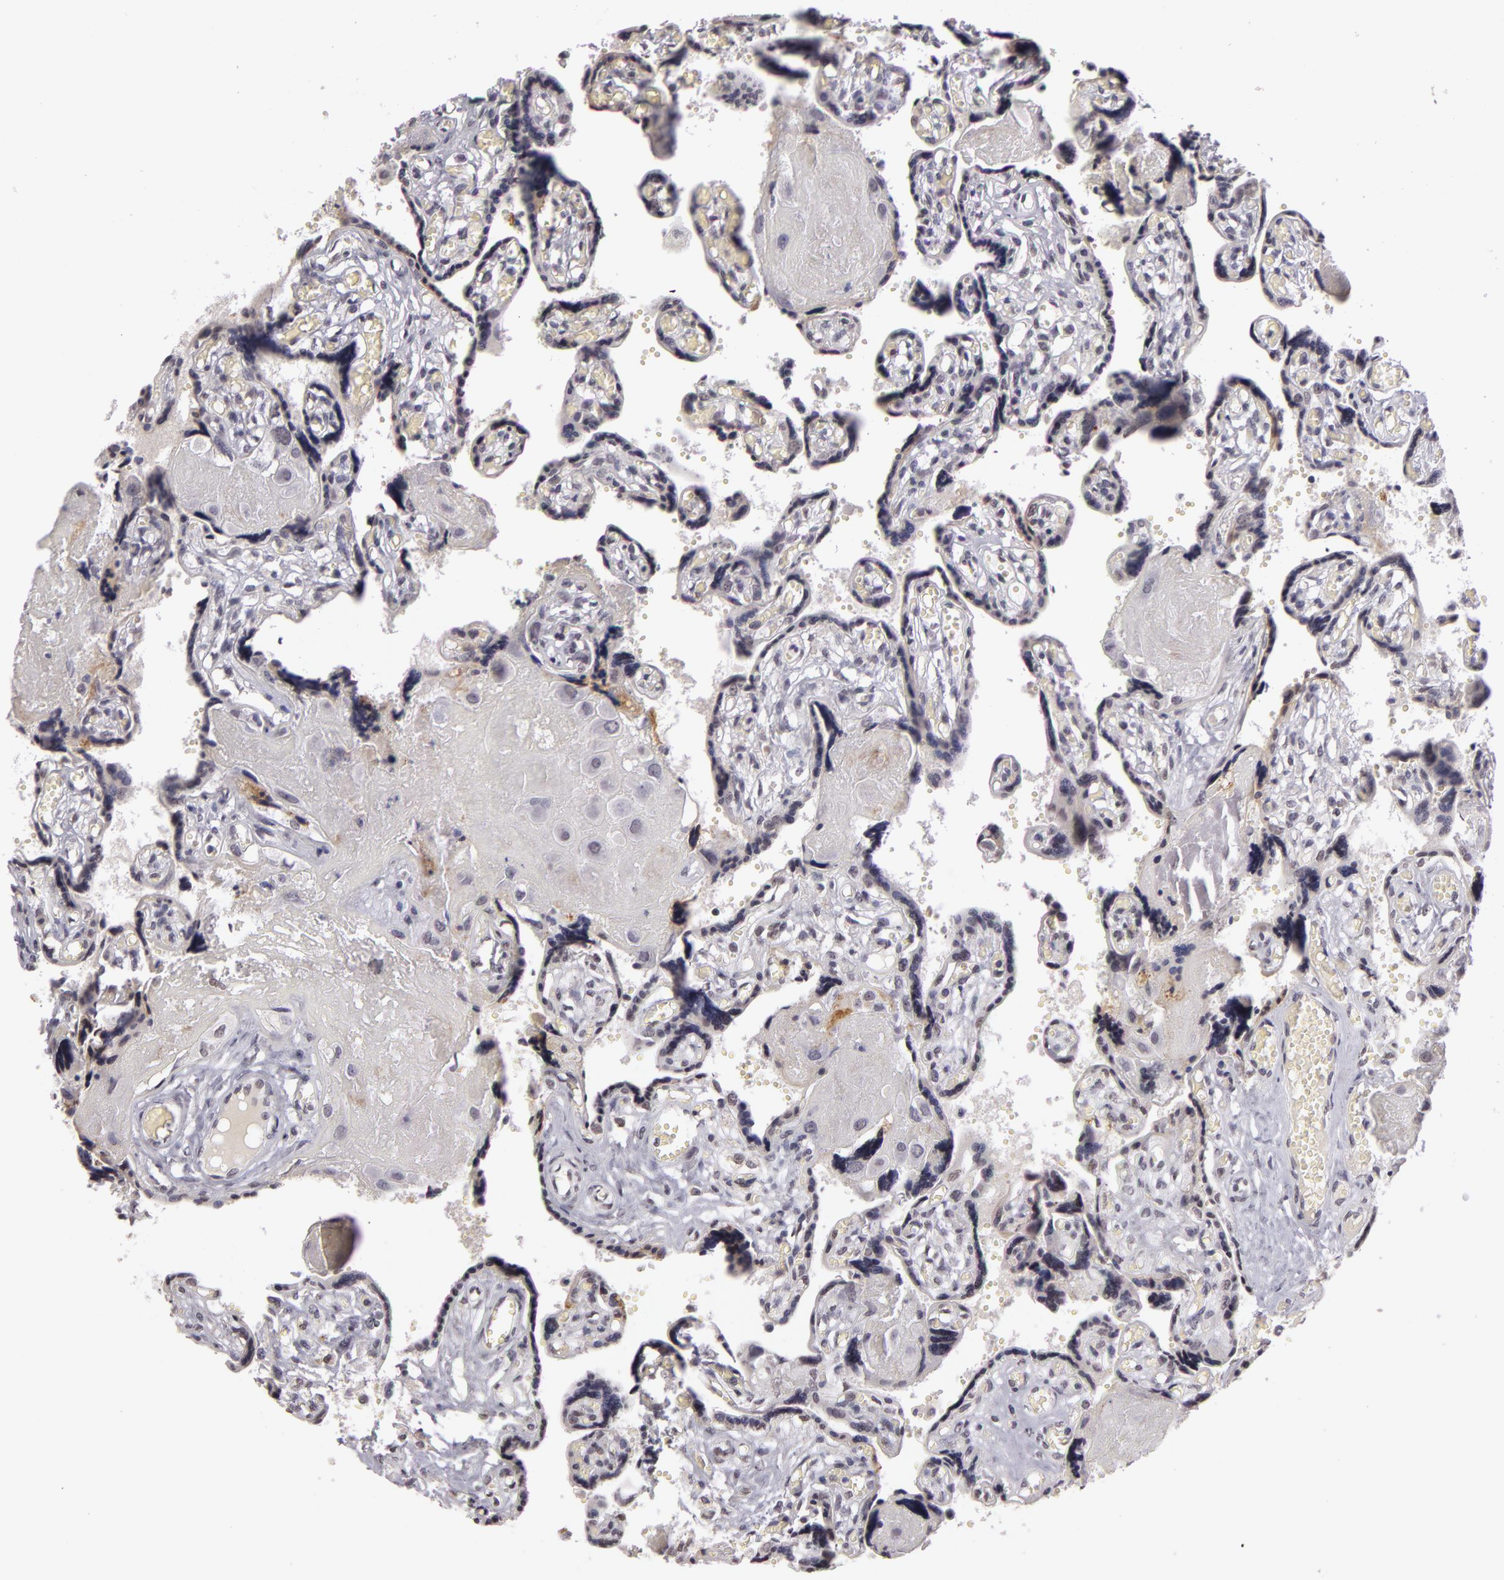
{"staining": {"intensity": "negative", "quantity": "none", "location": "none"}, "tissue": "placenta", "cell_type": "Decidual cells", "image_type": "normal", "snomed": [{"axis": "morphology", "description": "Normal tissue, NOS"}, {"axis": "morphology", "description": "Degeneration, NOS"}, {"axis": "topography", "description": "Placenta"}], "caption": "IHC of unremarkable human placenta reveals no staining in decidual cells. (DAB (3,3'-diaminobenzidine) immunohistochemistry with hematoxylin counter stain).", "gene": "RRP7A", "patient": {"sex": "female", "age": 35}}